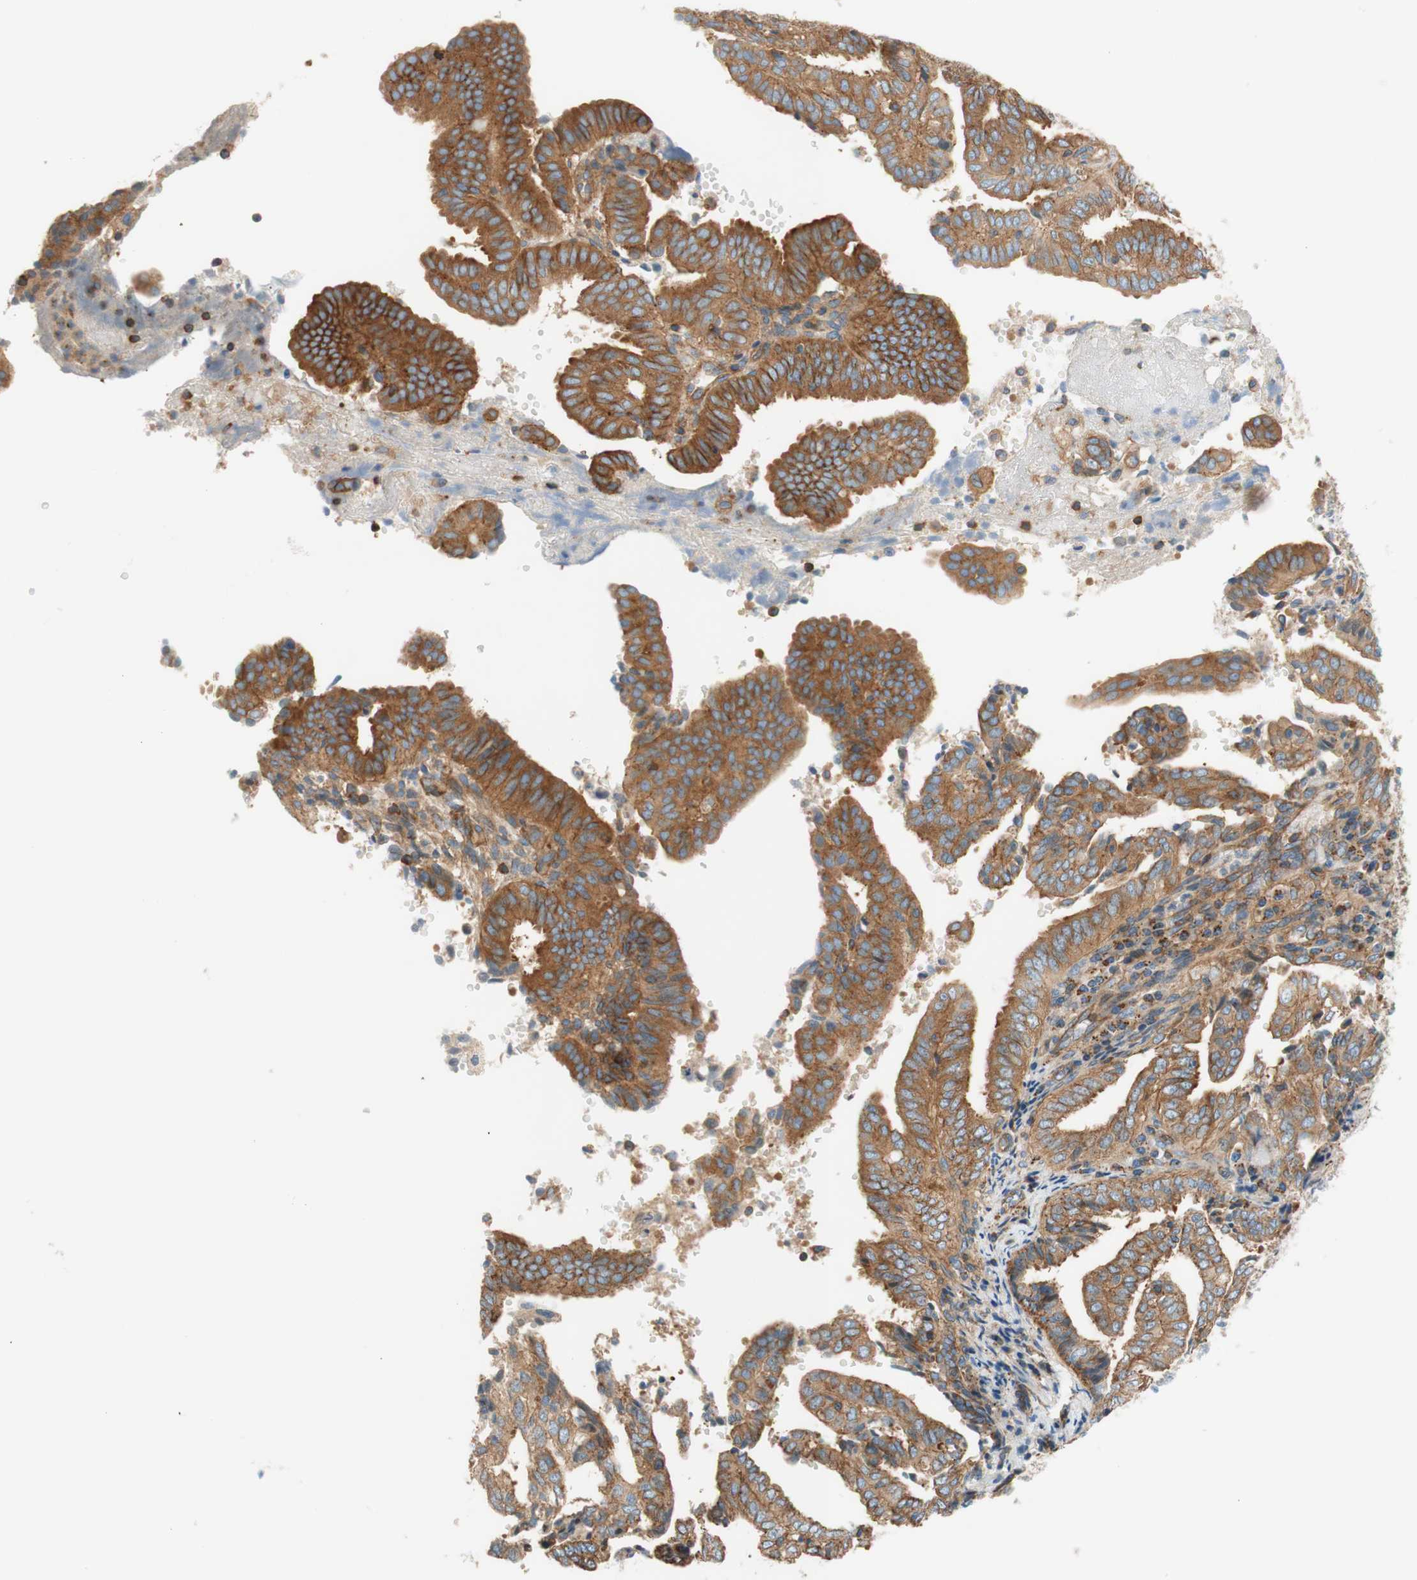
{"staining": {"intensity": "strong", "quantity": ">75%", "location": "cytoplasmic/membranous"}, "tissue": "endometrial cancer", "cell_type": "Tumor cells", "image_type": "cancer", "snomed": [{"axis": "morphology", "description": "Adenocarcinoma, NOS"}, {"axis": "topography", "description": "Endometrium"}], "caption": "DAB immunohistochemical staining of endometrial cancer displays strong cytoplasmic/membranous protein staining in approximately >75% of tumor cells. Immunohistochemistry stains the protein in brown and the nuclei are stained blue.", "gene": "VPS26A", "patient": {"sex": "female", "age": 58}}